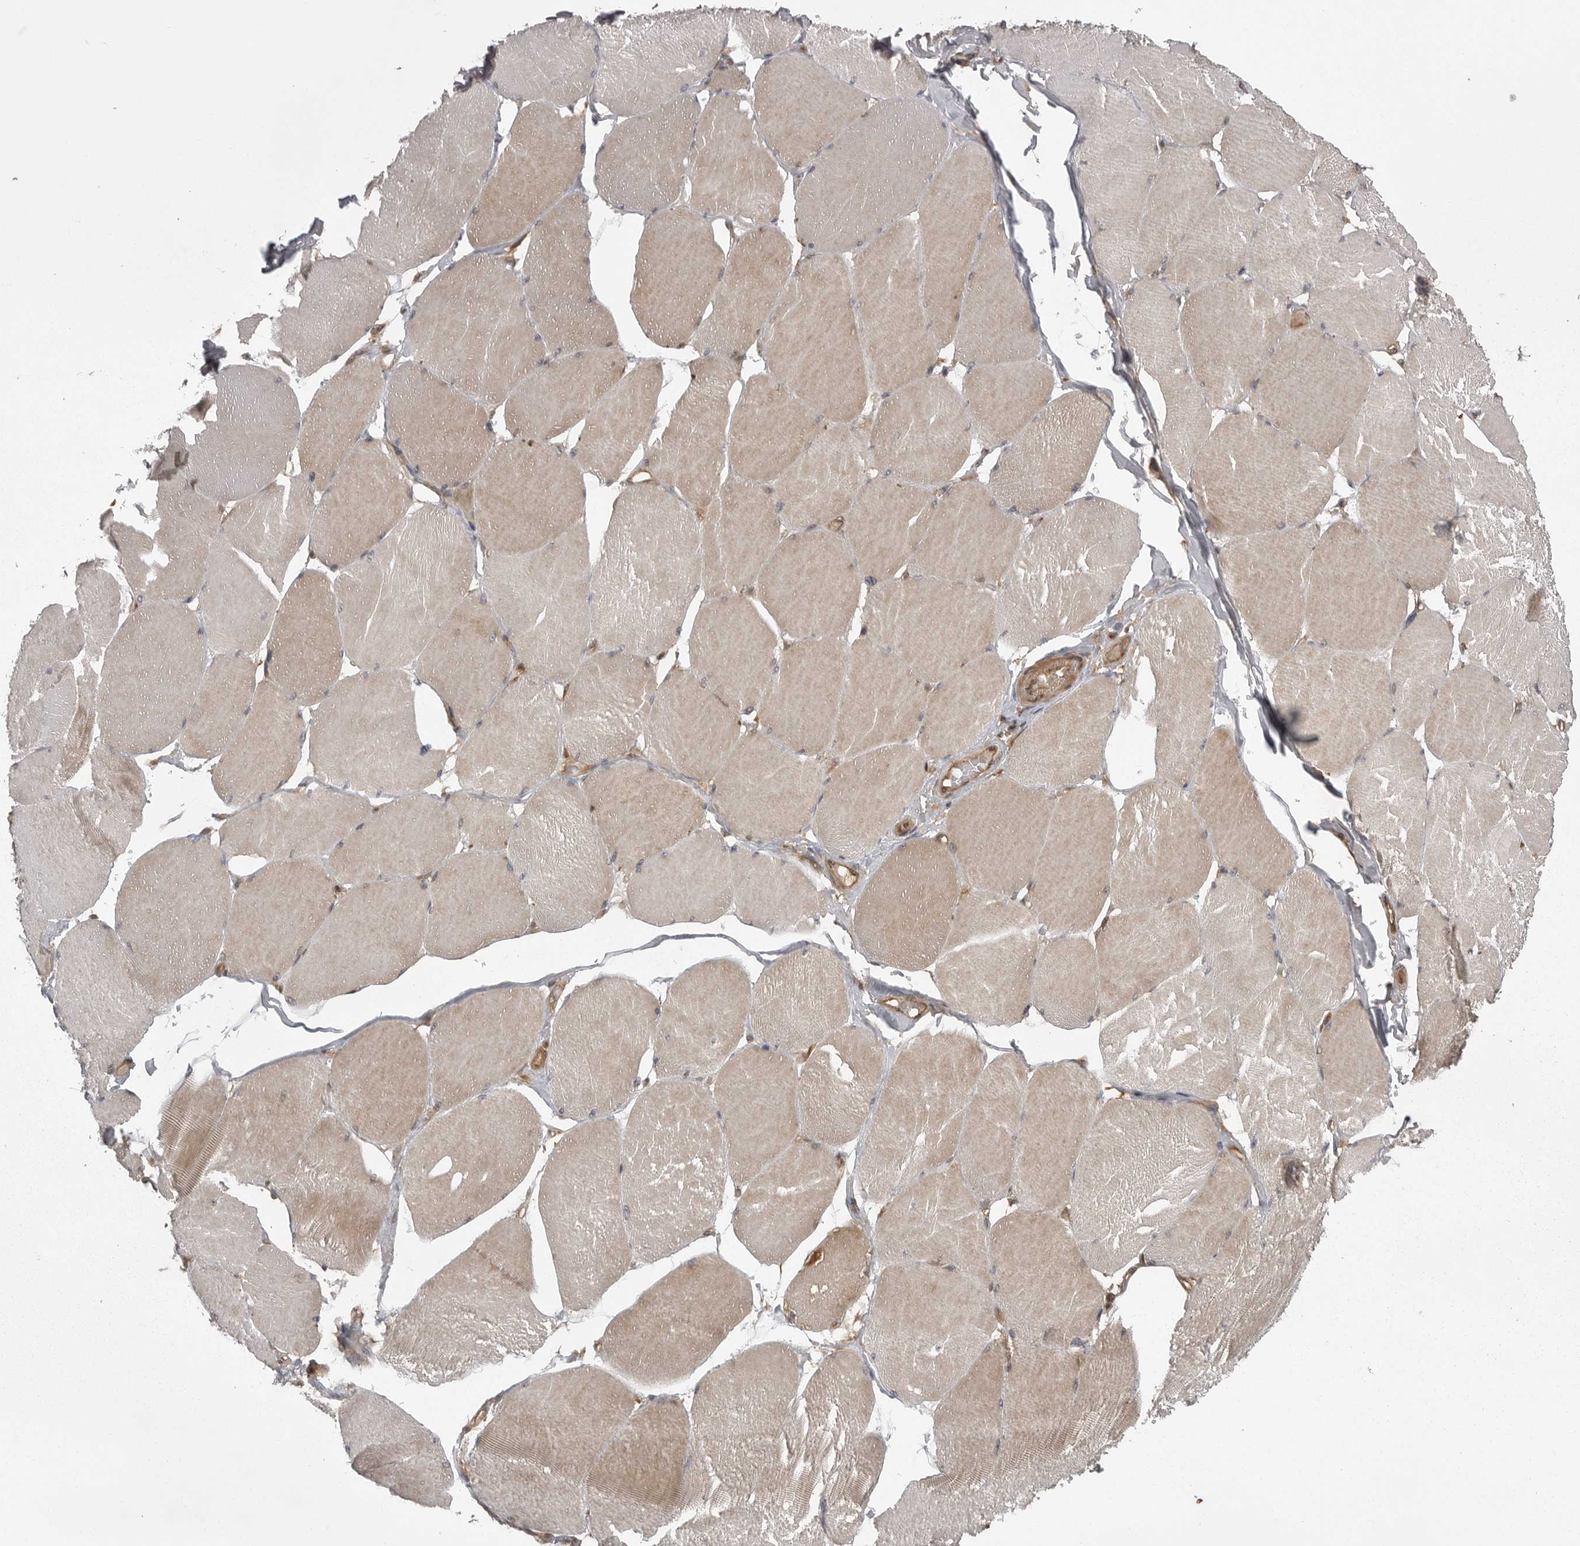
{"staining": {"intensity": "weak", "quantity": "25%-75%", "location": "cytoplasmic/membranous"}, "tissue": "skeletal muscle", "cell_type": "Myocytes", "image_type": "normal", "snomed": [{"axis": "morphology", "description": "Normal tissue, NOS"}, {"axis": "topography", "description": "Skin"}, {"axis": "topography", "description": "Skeletal muscle"}], "caption": "Approximately 25%-75% of myocytes in benign skeletal muscle reveal weak cytoplasmic/membranous protein positivity as visualized by brown immunohistochemical staining.", "gene": "STK24", "patient": {"sex": "male", "age": 83}}